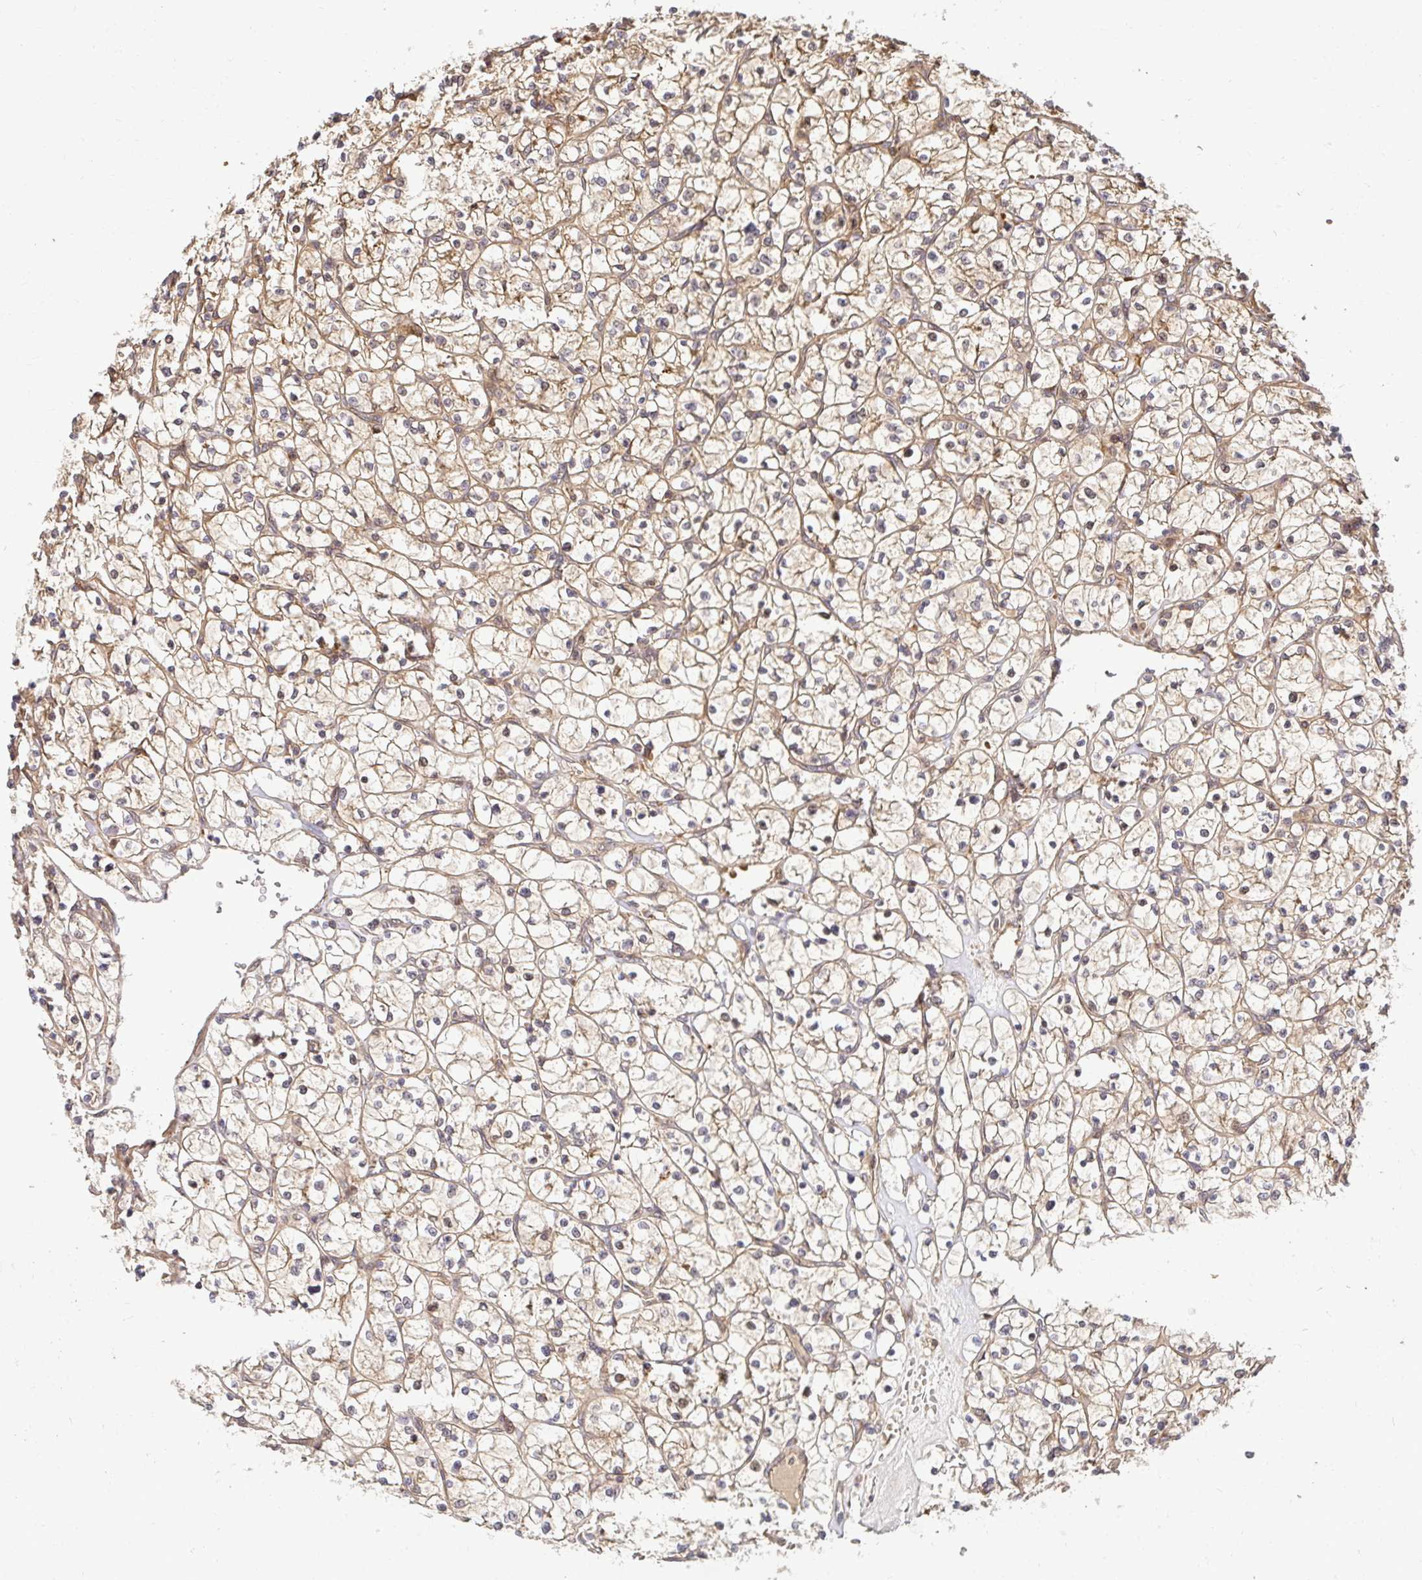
{"staining": {"intensity": "weak", "quantity": "<25%", "location": "cytoplasmic/membranous"}, "tissue": "renal cancer", "cell_type": "Tumor cells", "image_type": "cancer", "snomed": [{"axis": "morphology", "description": "Adenocarcinoma, NOS"}, {"axis": "topography", "description": "Kidney"}], "caption": "A histopathology image of renal cancer stained for a protein demonstrates no brown staining in tumor cells.", "gene": "PSMA4", "patient": {"sex": "female", "age": 64}}